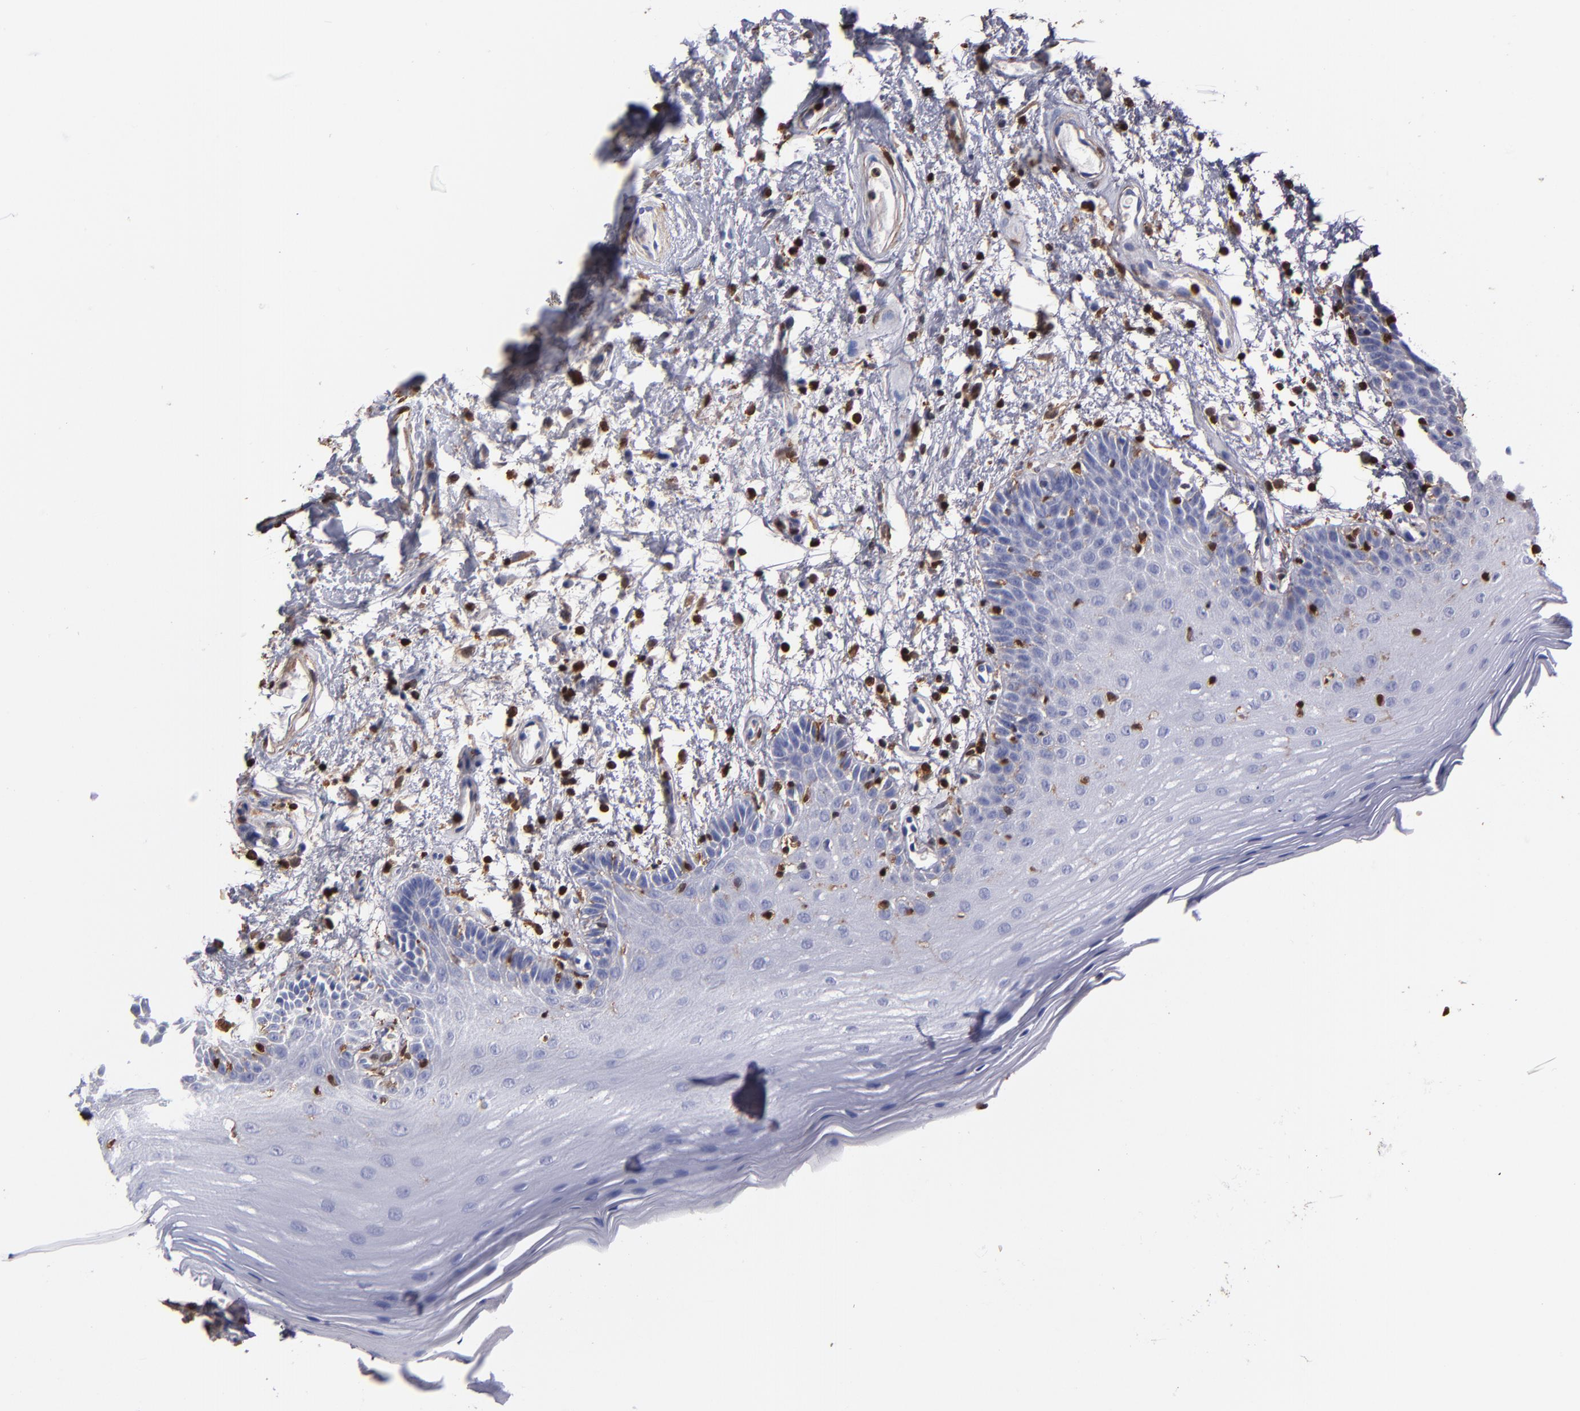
{"staining": {"intensity": "negative", "quantity": "none", "location": "none"}, "tissue": "oral mucosa", "cell_type": "Squamous epithelial cells", "image_type": "normal", "snomed": [{"axis": "morphology", "description": "Normal tissue, NOS"}, {"axis": "morphology", "description": "Squamous cell carcinoma, NOS"}, {"axis": "topography", "description": "Skeletal muscle"}, {"axis": "topography", "description": "Oral tissue"}, {"axis": "topography", "description": "Head-Neck"}], "caption": "Oral mucosa was stained to show a protein in brown. There is no significant expression in squamous epithelial cells. (DAB immunohistochemistry visualized using brightfield microscopy, high magnification).", "gene": "S100A4", "patient": {"sex": "male", "age": 71}}